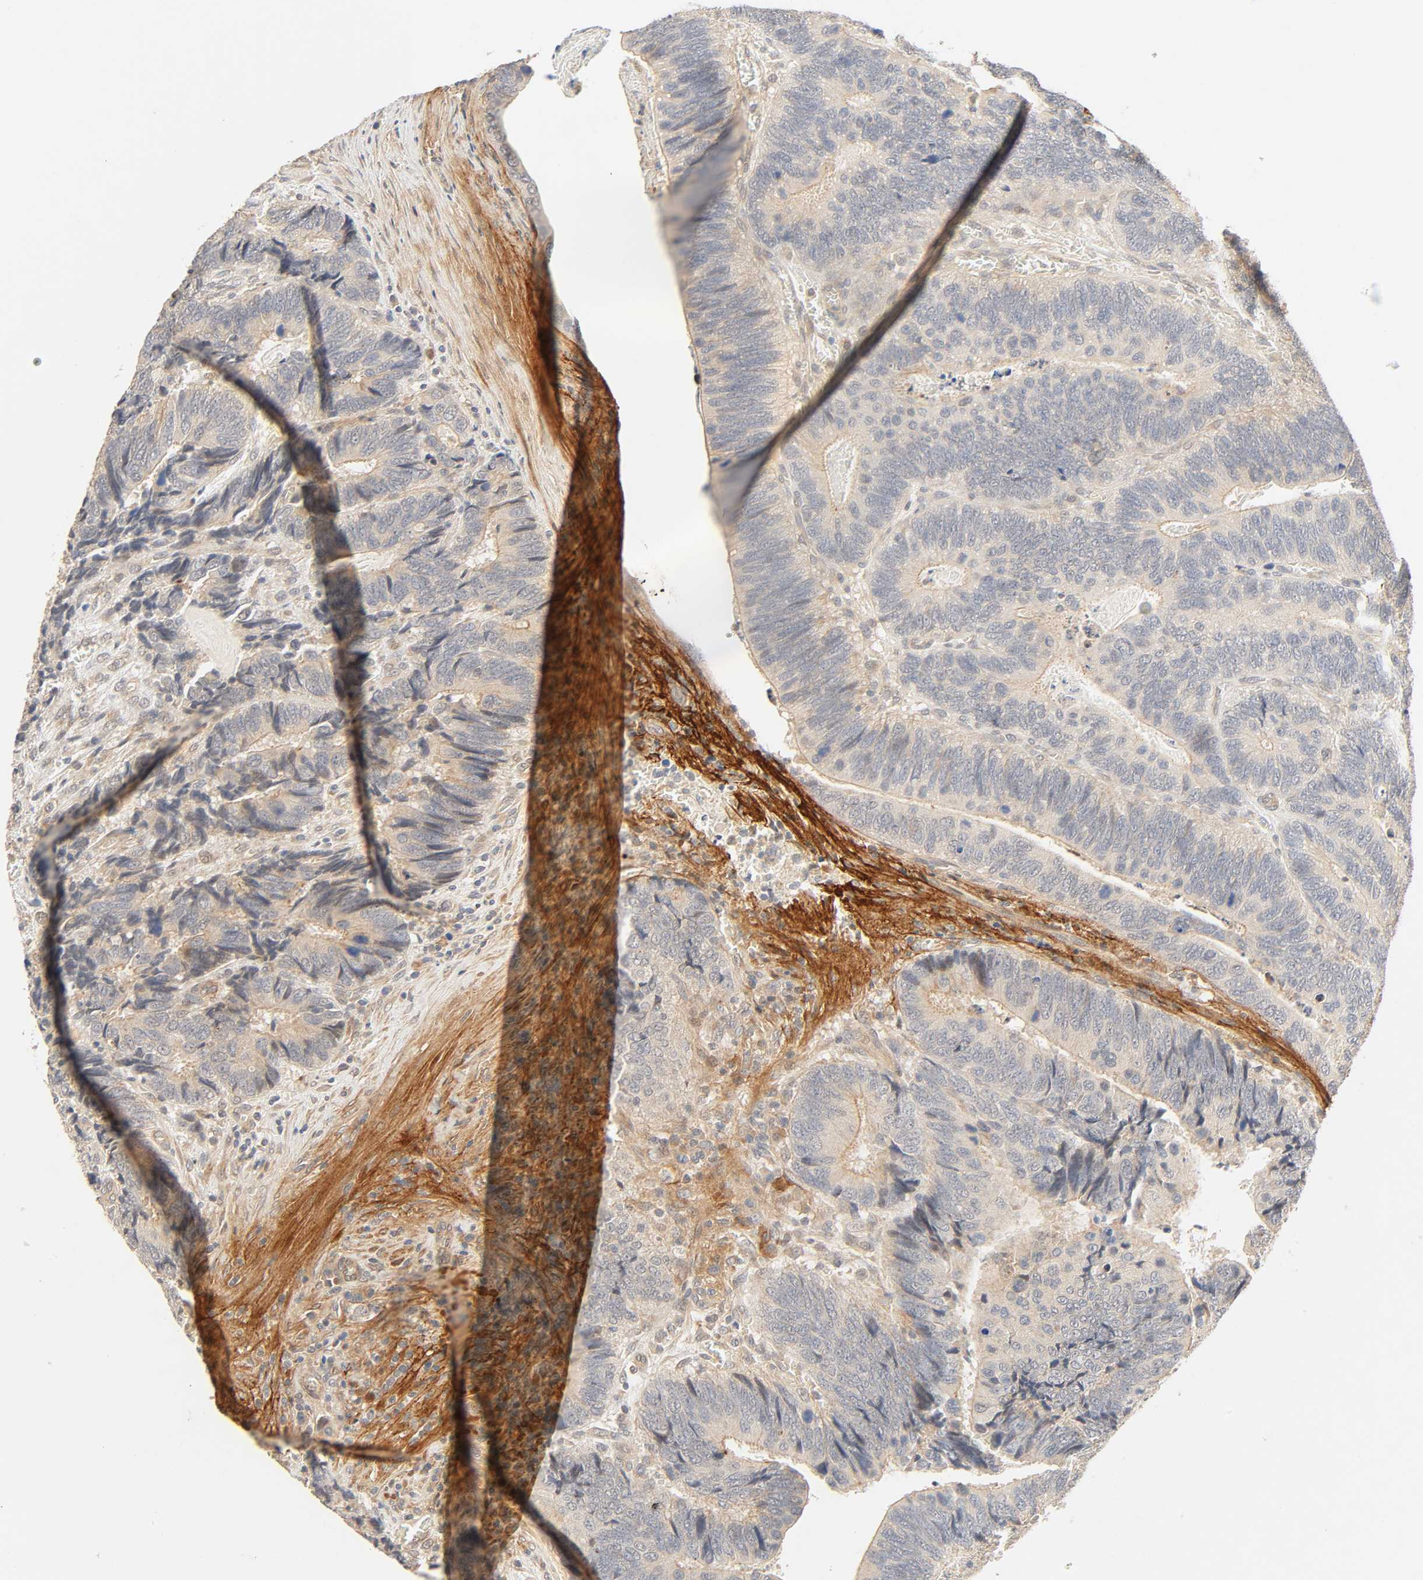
{"staining": {"intensity": "moderate", "quantity": "25%-75%", "location": "cytoplasmic/membranous"}, "tissue": "colorectal cancer", "cell_type": "Tumor cells", "image_type": "cancer", "snomed": [{"axis": "morphology", "description": "Adenocarcinoma, NOS"}, {"axis": "topography", "description": "Colon"}], "caption": "This histopathology image shows immunohistochemistry (IHC) staining of human colorectal adenocarcinoma, with medium moderate cytoplasmic/membranous positivity in approximately 25%-75% of tumor cells.", "gene": "CACNA1G", "patient": {"sex": "male", "age": 72}}